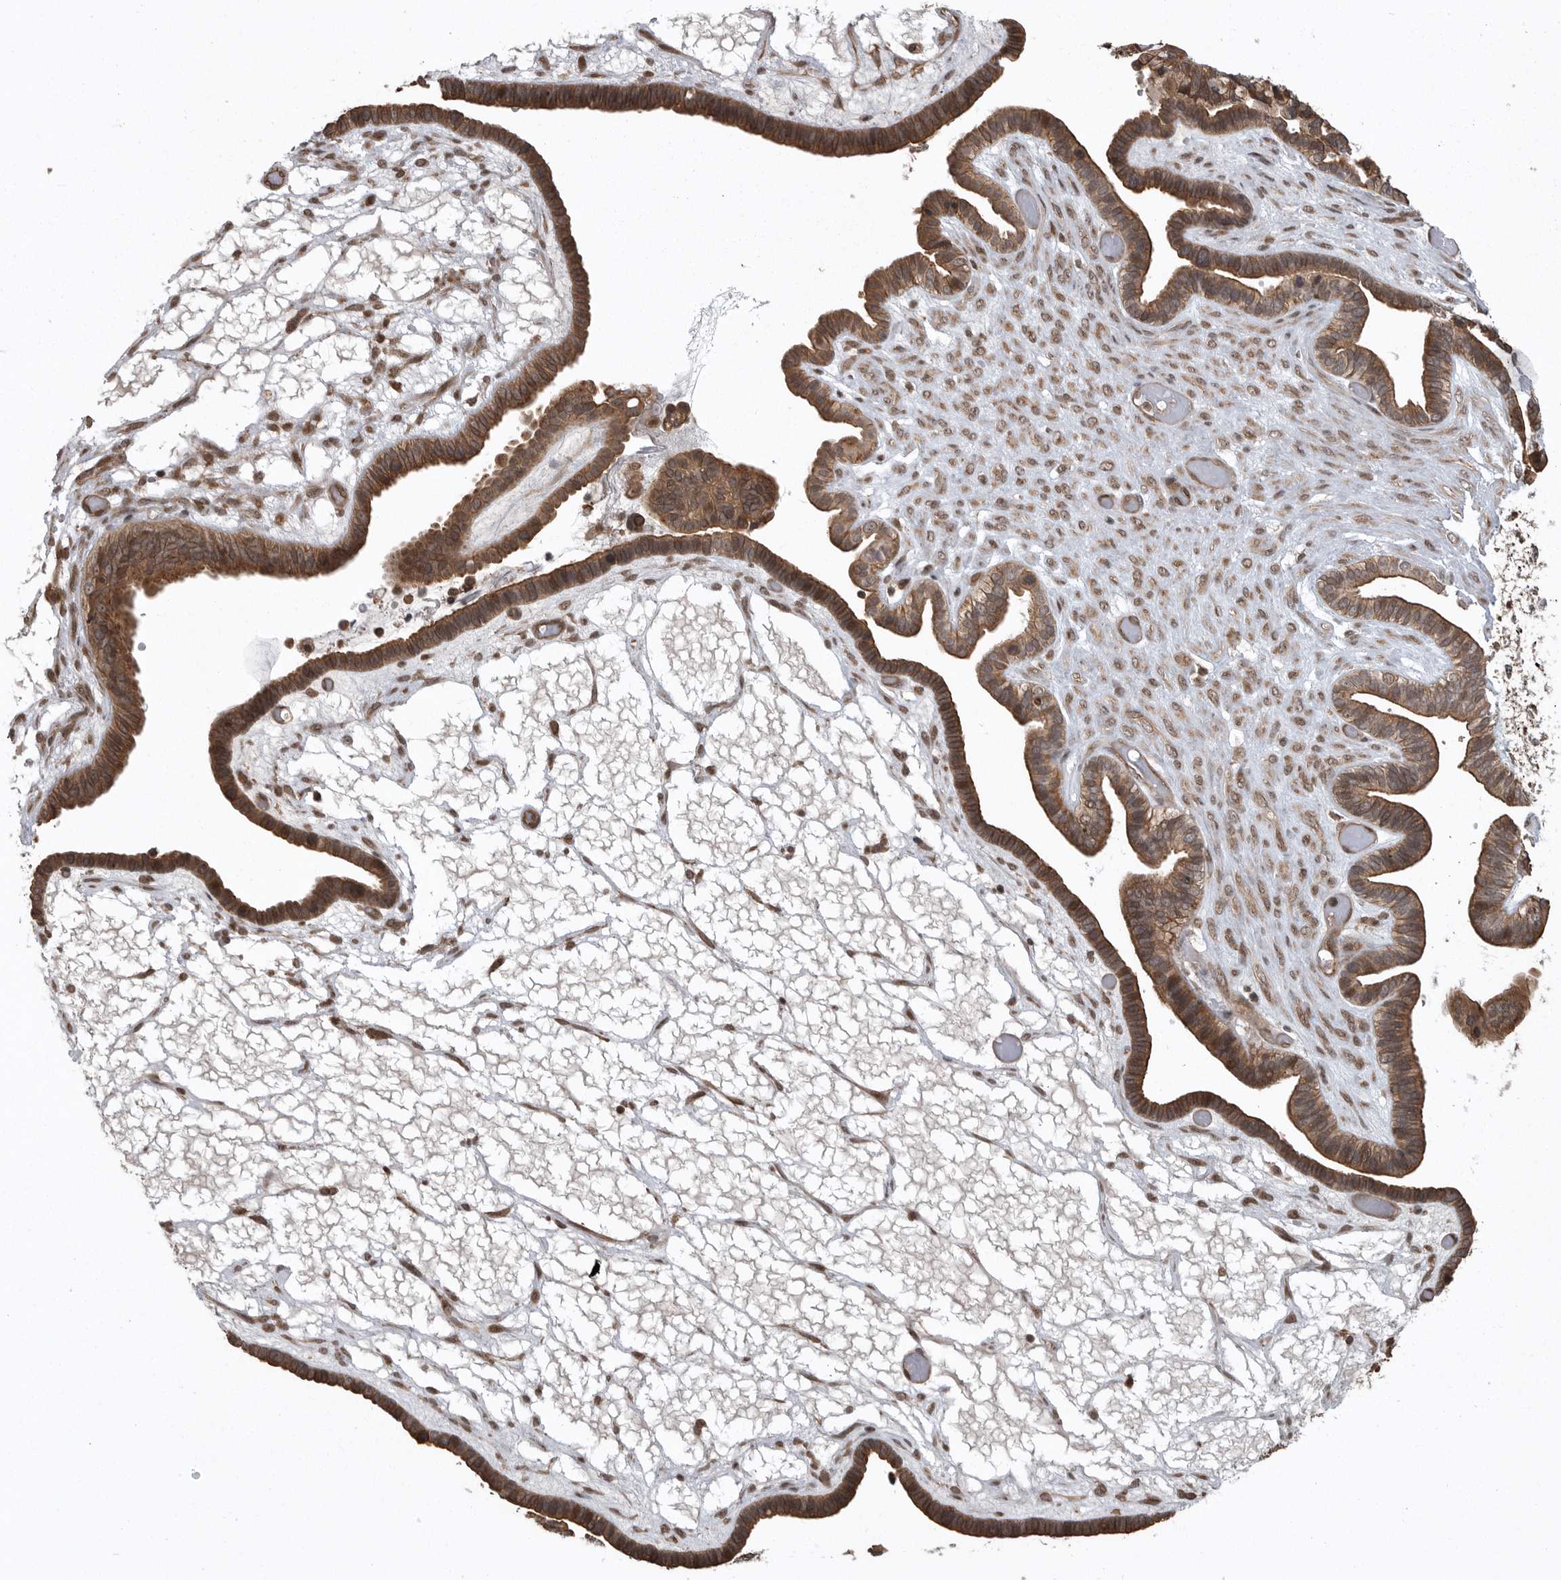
{"staining": {"intensity": "strong", "quantity": ">75%", "location": "cytoplasmic/membranous"}, "tissue": "ovarian cancer", "cell_type": "Tumor cells", "image_type": "cancer", "snomed": [{"axis": "morphology", "description": "Cystadenocarcinoma, serous, NOS"}, {"axis": "topography", "description": "Ovary"}], "caption": "A histopathology image of human ovarian serous cystadenocarcinoma stained for a protein demonstrates strong cytoplasmic/membranous brown staining in tumor cells. (brown staining indicates protein expression, while blue staining denotes nuclei).", "gene": "DNAJC8", "patient": {"sex": "female", "age": 56}}